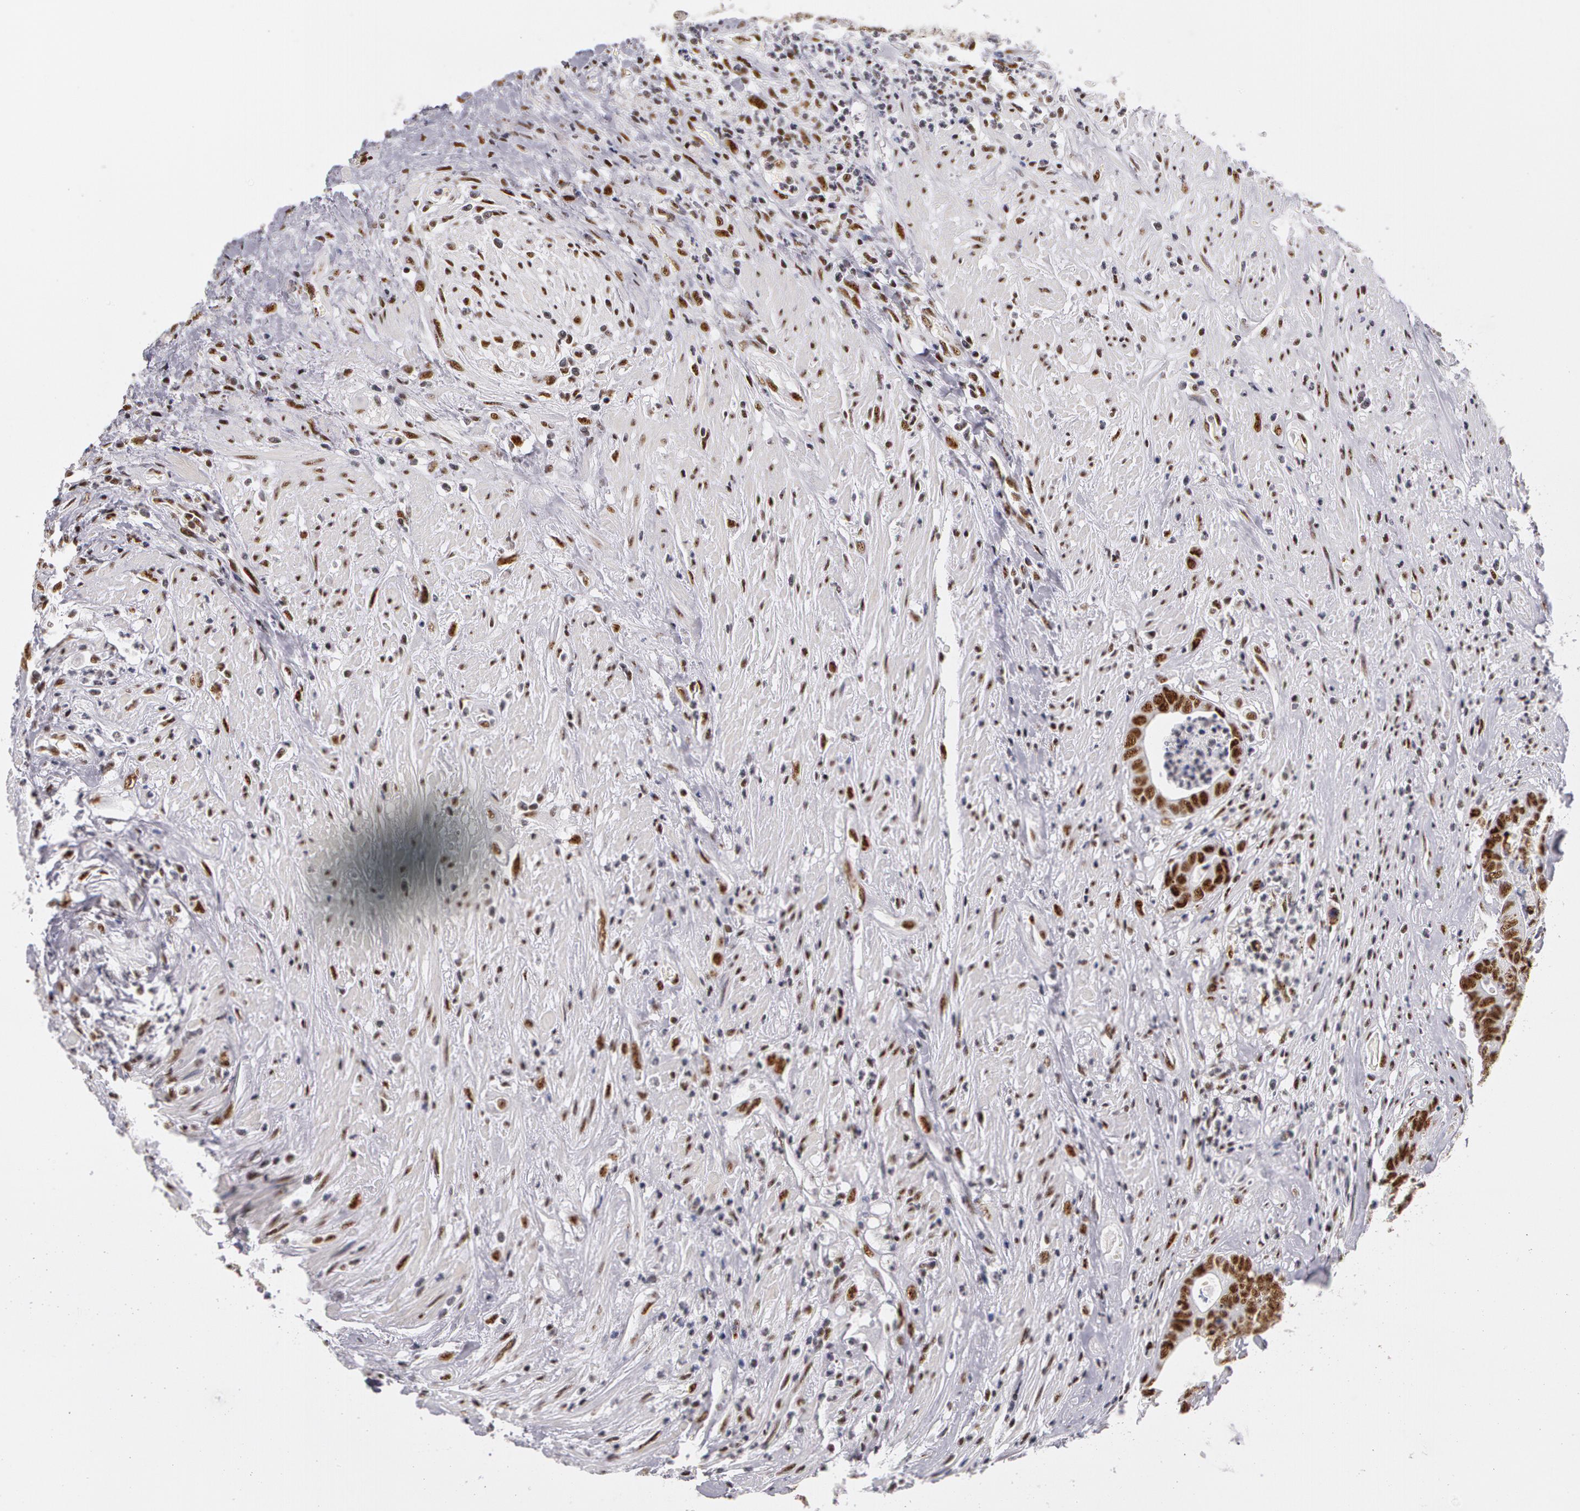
{"staining": {"intensity": "moderate", "quantity": ">75%", "location": "nuclear"}, "tissue": "colorectal cancer", "cell_type": "Tumor cells", "image_type": "cancer", "snomed": [{"axis": "morphology", "description": "Adenocarcinoma, NOS"}, {"axis": "topography", "description": "Rectum"}], "caption": "A micrograph of colorectal adenocarcinoma stained for a protein exhibits moderate nuclear brown staining in tumor cells.", "gene": "PNN", "patient": {"sex": "female", "age": 65}}